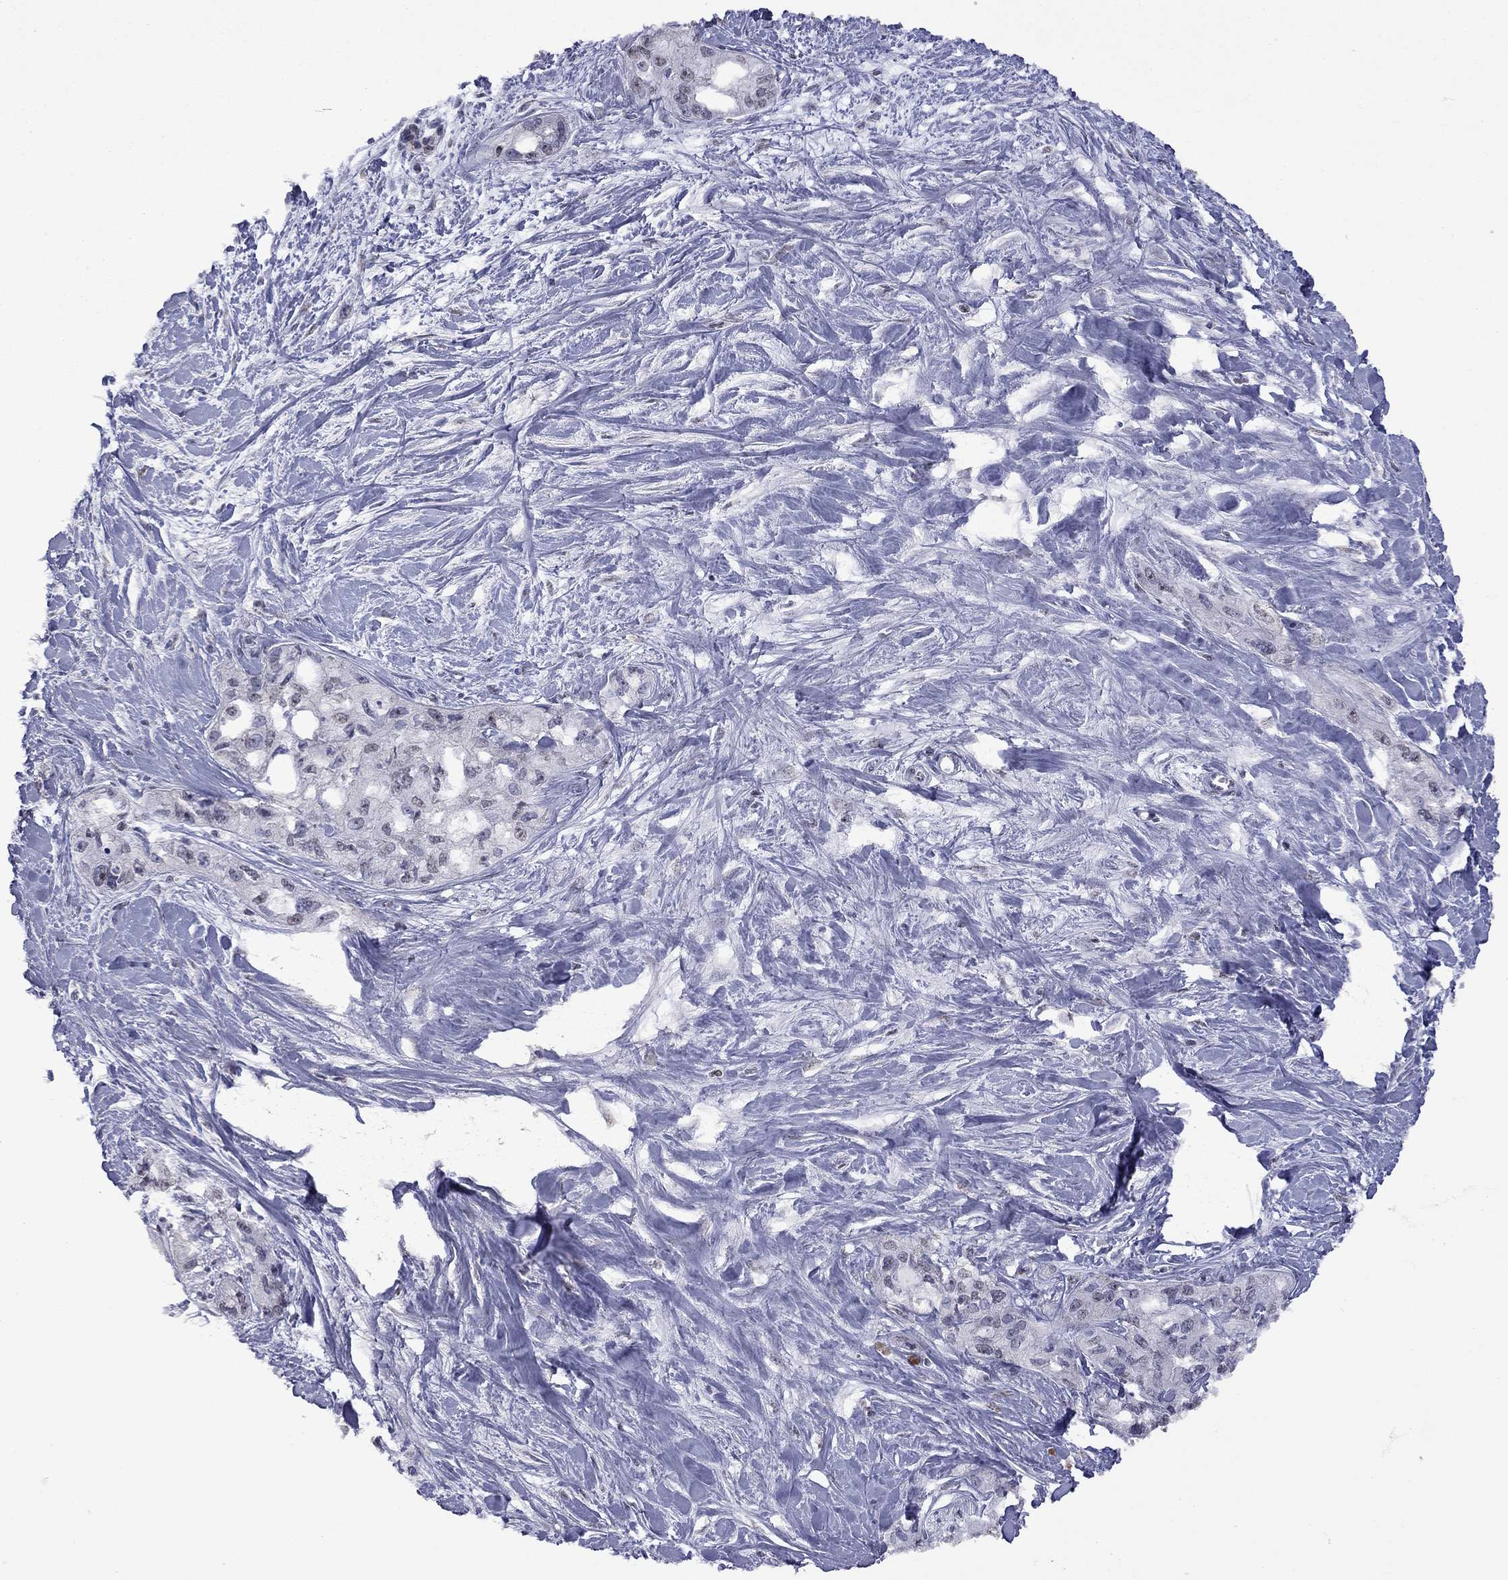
{"staining": {"intensity": "negative", "quantity": "none", "location": "none"}, "tissue": "pancreatic cancer", "cell_type": "Tumor cells", "image_type": "cancer", "snomed": [{"axis": "morphology", "description": "Adenocarcinoma, NOS"}, {"axis": "topography", "description": "Pancreas"}], "caption": "DAB (3,3'-diaminobenzidine) immunohistochemical staining of human adenocarcinoma (pancreatic) reveals no significant expression in tumor cells.", "gene": "SPOUT1", "patient": {"sex": "female", "age": 50}}